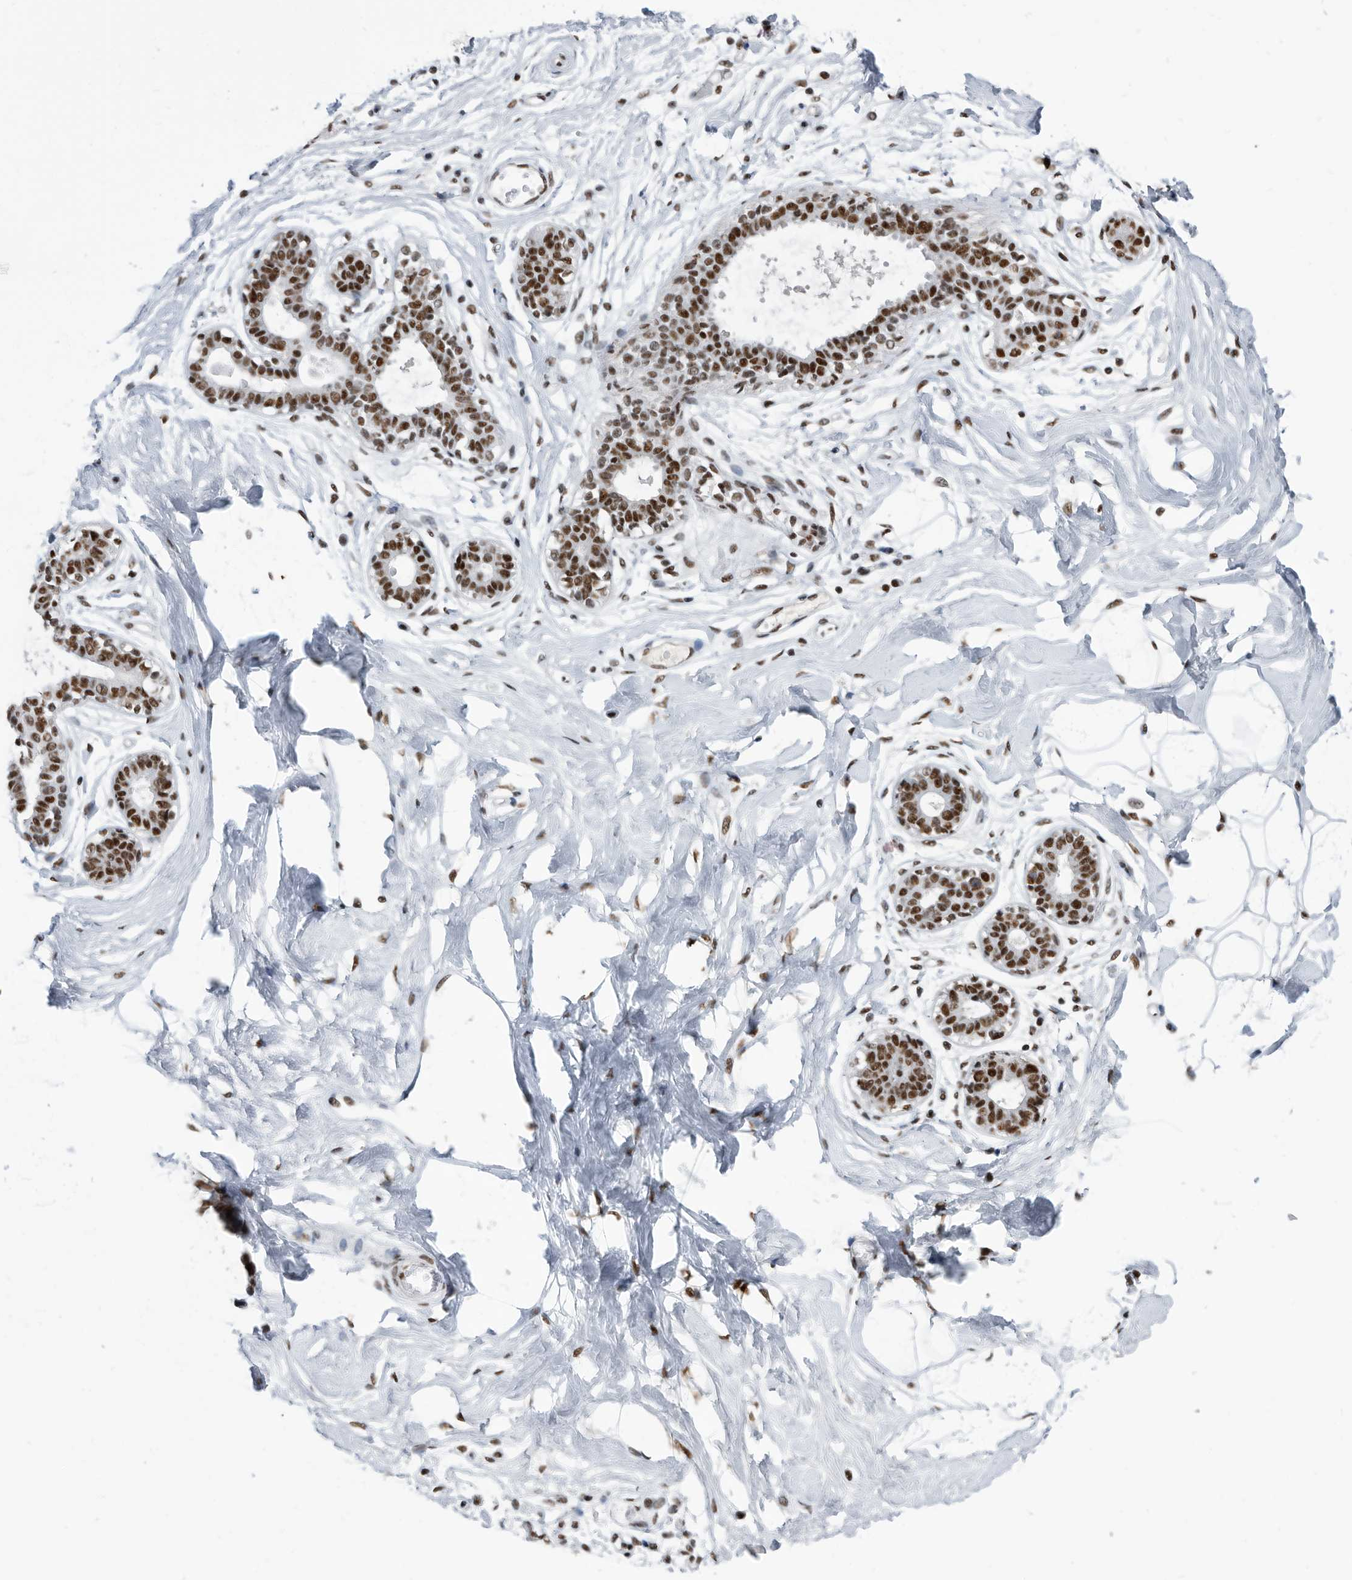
{"staining": {"intensity": "moderate", "quantity": ">75%", "location": "nuclear"}, "tissue": "breast", "cell_type": "Adipocytes", "image_type": "normal", "snomed": [{"axis": "morphology", "description": "Normal tissue, NOS"}, {"axis": "topography", "description": "Breast"}], "caption": "This image demonstrates IHC staining of unremarkable breast, with medium moderate nuclear staining in approximately >75% of adipocytes.", "gene": "SF3A1", "patient": {"sex": "female", "age": 45}}